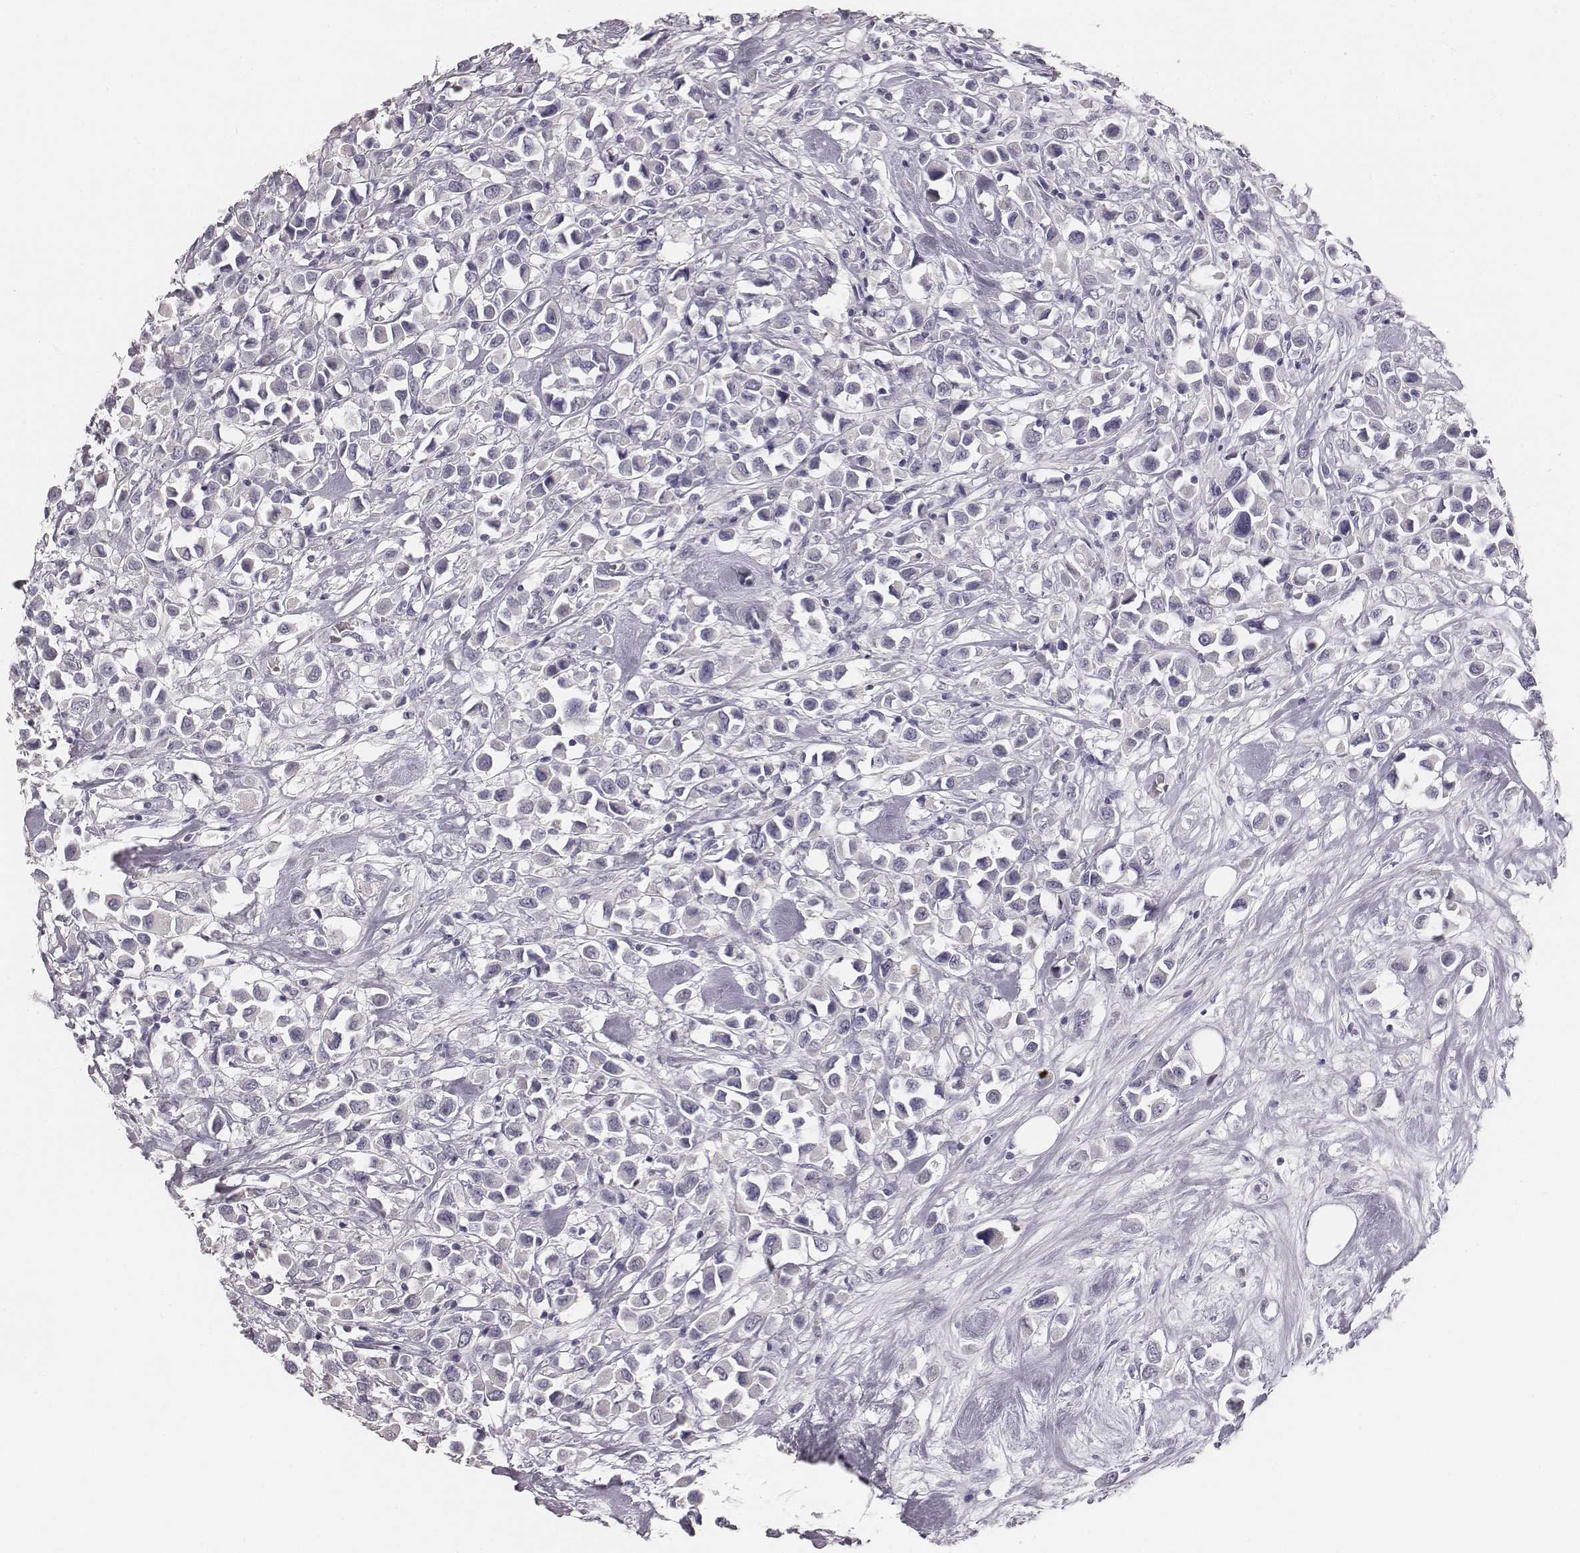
{"staining": {"intensity": "negative", "quantity": "none", "location": "none"}, "tissue": "breast cancer", "cell_type": "Tumor cells", "image_type": "cancer", "snomed": [{"axis": "morphology", "description": "Duct carcinoma"}, {"axis": "topography", "description": "Breast"}], "caption": "The photomicrograph shows no staining of tumor cells in breast invasive ductal carcinoma.", "gene": "MYH6", "patient": {"sex": "female", "age": 61}}